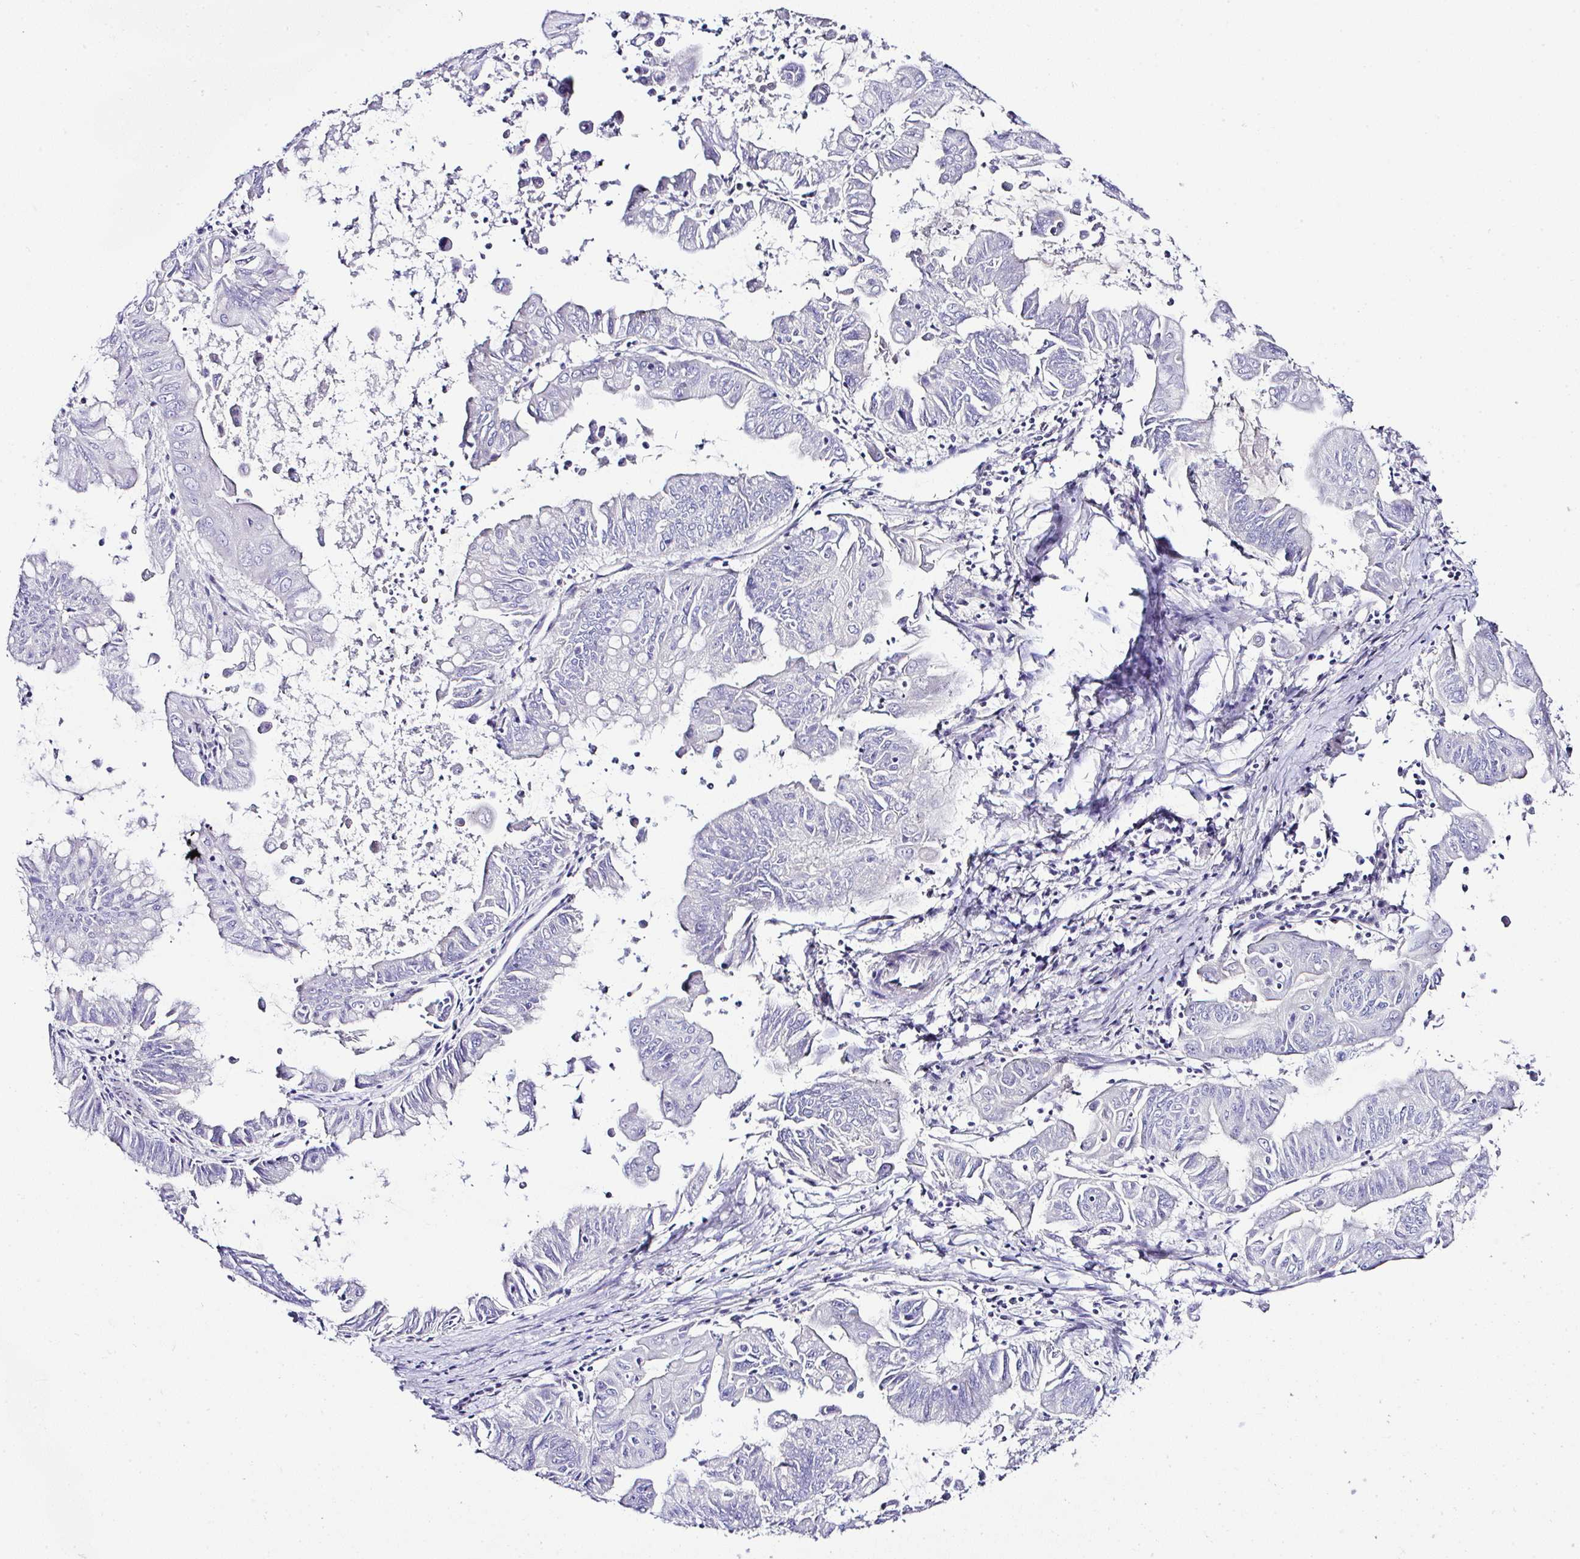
{"staining": {"intensity": "negative", "quantity": "none", "location": "none"}, "tissue": "stomach cancer", "cell_type": "Tumor cells", "image_type": "cancer", "snomed": [{"axis": "morphology", "description": "Adenocarcinoma, NOS"}, {"axis": "topography", "description": "Stomach, upper"}], "caption": "An image of adenocarcinoma (stomach) stained for a protein displays no brown staining in tumor cells. The staining is performed using DAB (3,3'-diaminobenzidine) brown chromogen with nuclei counter-stained in using hematoxylin.", "gene": "OR4P4", "patient": {"sex": "male", "age": 80}}